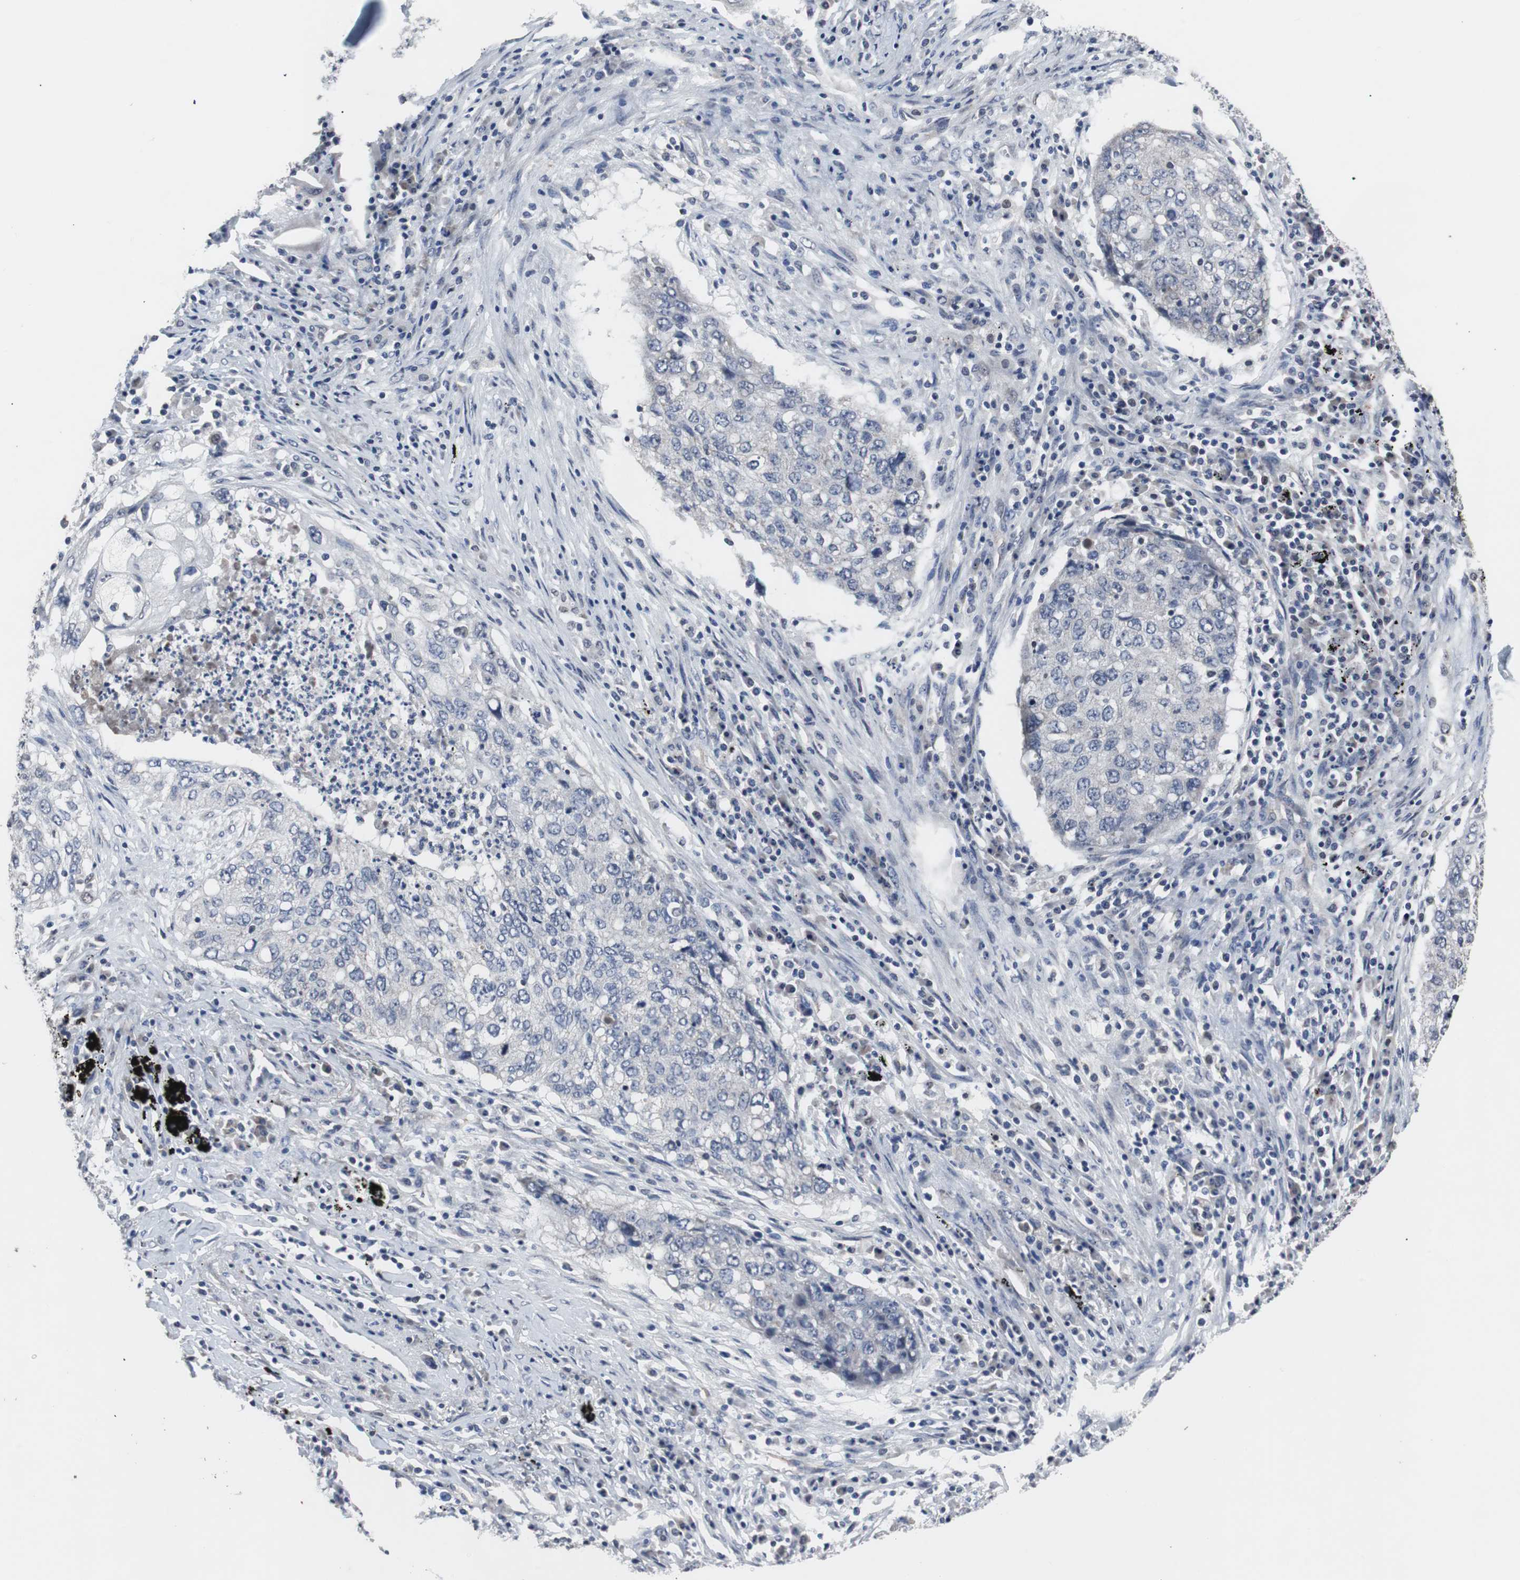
{"staining": {"intensity": "negative", "quantity": "none", "location": "none"}, "tissue": "lung cancer", "cell_type": "Tumor cells", "image_type": "cancer", "snomed": [{"axis": "morphology", "description": "Squamous cell carcinoma, NOS"}, {"axis": "topography", "description": "Lung"}], "caption": "This is a micrograph of immunohistochemistry staining of squamous cell carcinoma (lung), which shows no positivity in tumor cells.", "gene": "RBM47", "patient": {"sex": "female", "age": 63}}